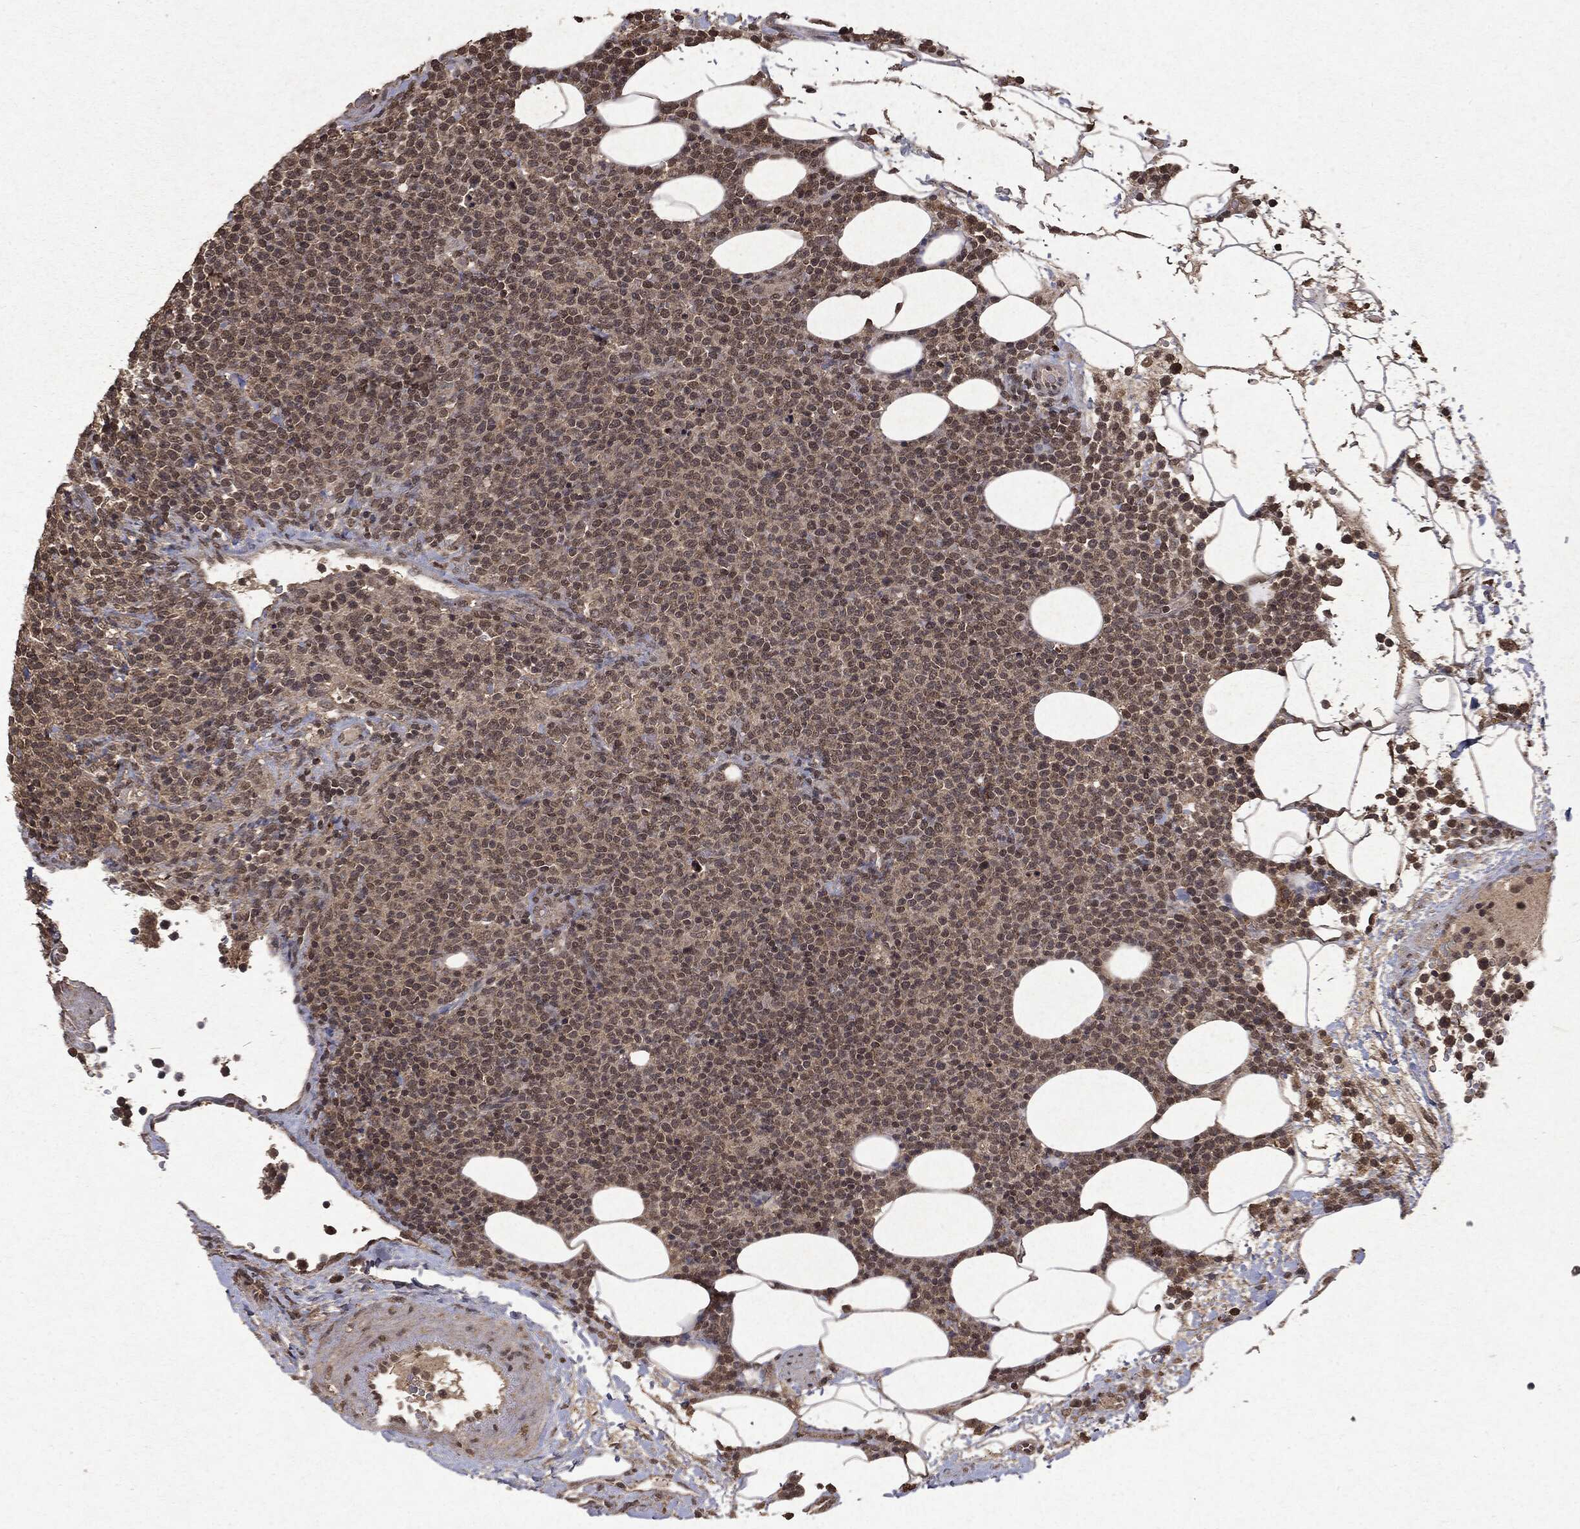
{"staining": {"intensity": "weak", "quantity": "25%-75%", "location": "nuclear"}, "tissue": "lymphoma", "cell_type": "Tumor cells", "image_type": "cancer", "snomed": [{"axis": "morphology", "description": "Malignant lymphoma, non-Hodgkin's type, High grade"}, {"axis": "topography", "description": "Lymph node"}], "caption": "Immunohistochemical staining of lymphoma shows low levels of weak nuclear staining in approximately 25%-75% of tumor cells.", "gene": "PEBP1", "patient": {"sex": "male", "age": 61}}